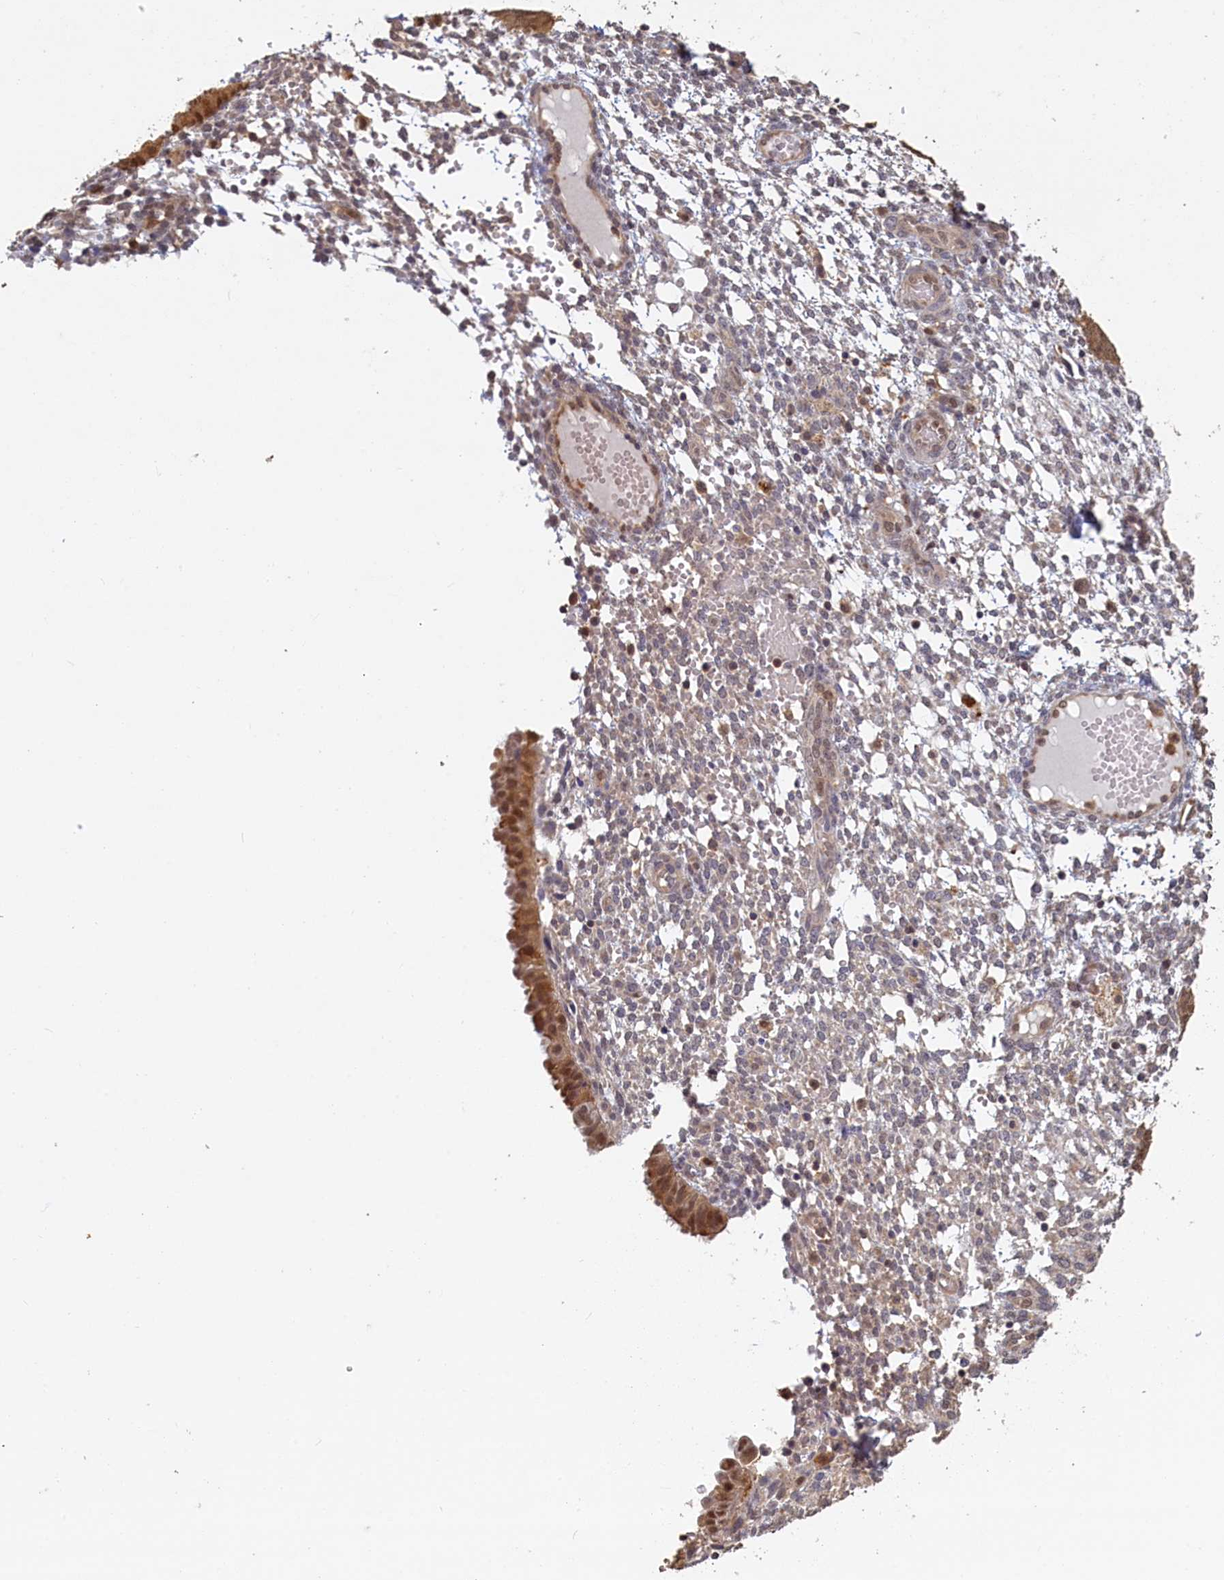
{"staining": {"intensity": "weak", "quantity": "<25%", "location": "cytoplasmic/membranous"}, "tissue": "endometrium", "cell_type": "Cells in endometrial stroma", "image_type": "normal", "snomed": [{"axis": "morphology", "description": "Normal tissue, NOS"}, {"axis": "topography", "description": "Endometrium"}], "caption": "Immunohistochemistry photomicrograph of unremarkable human endometrium stained for a protein (brown), which demonstrates no expression in cells in endometrial stroma. (Stains: DAB IHC with hematoxylin counter stain, Microscopy: brightfield microscopy at high magnification).", "gene": "UCHL3", "patient": {"sex": "female", "age": 49}}